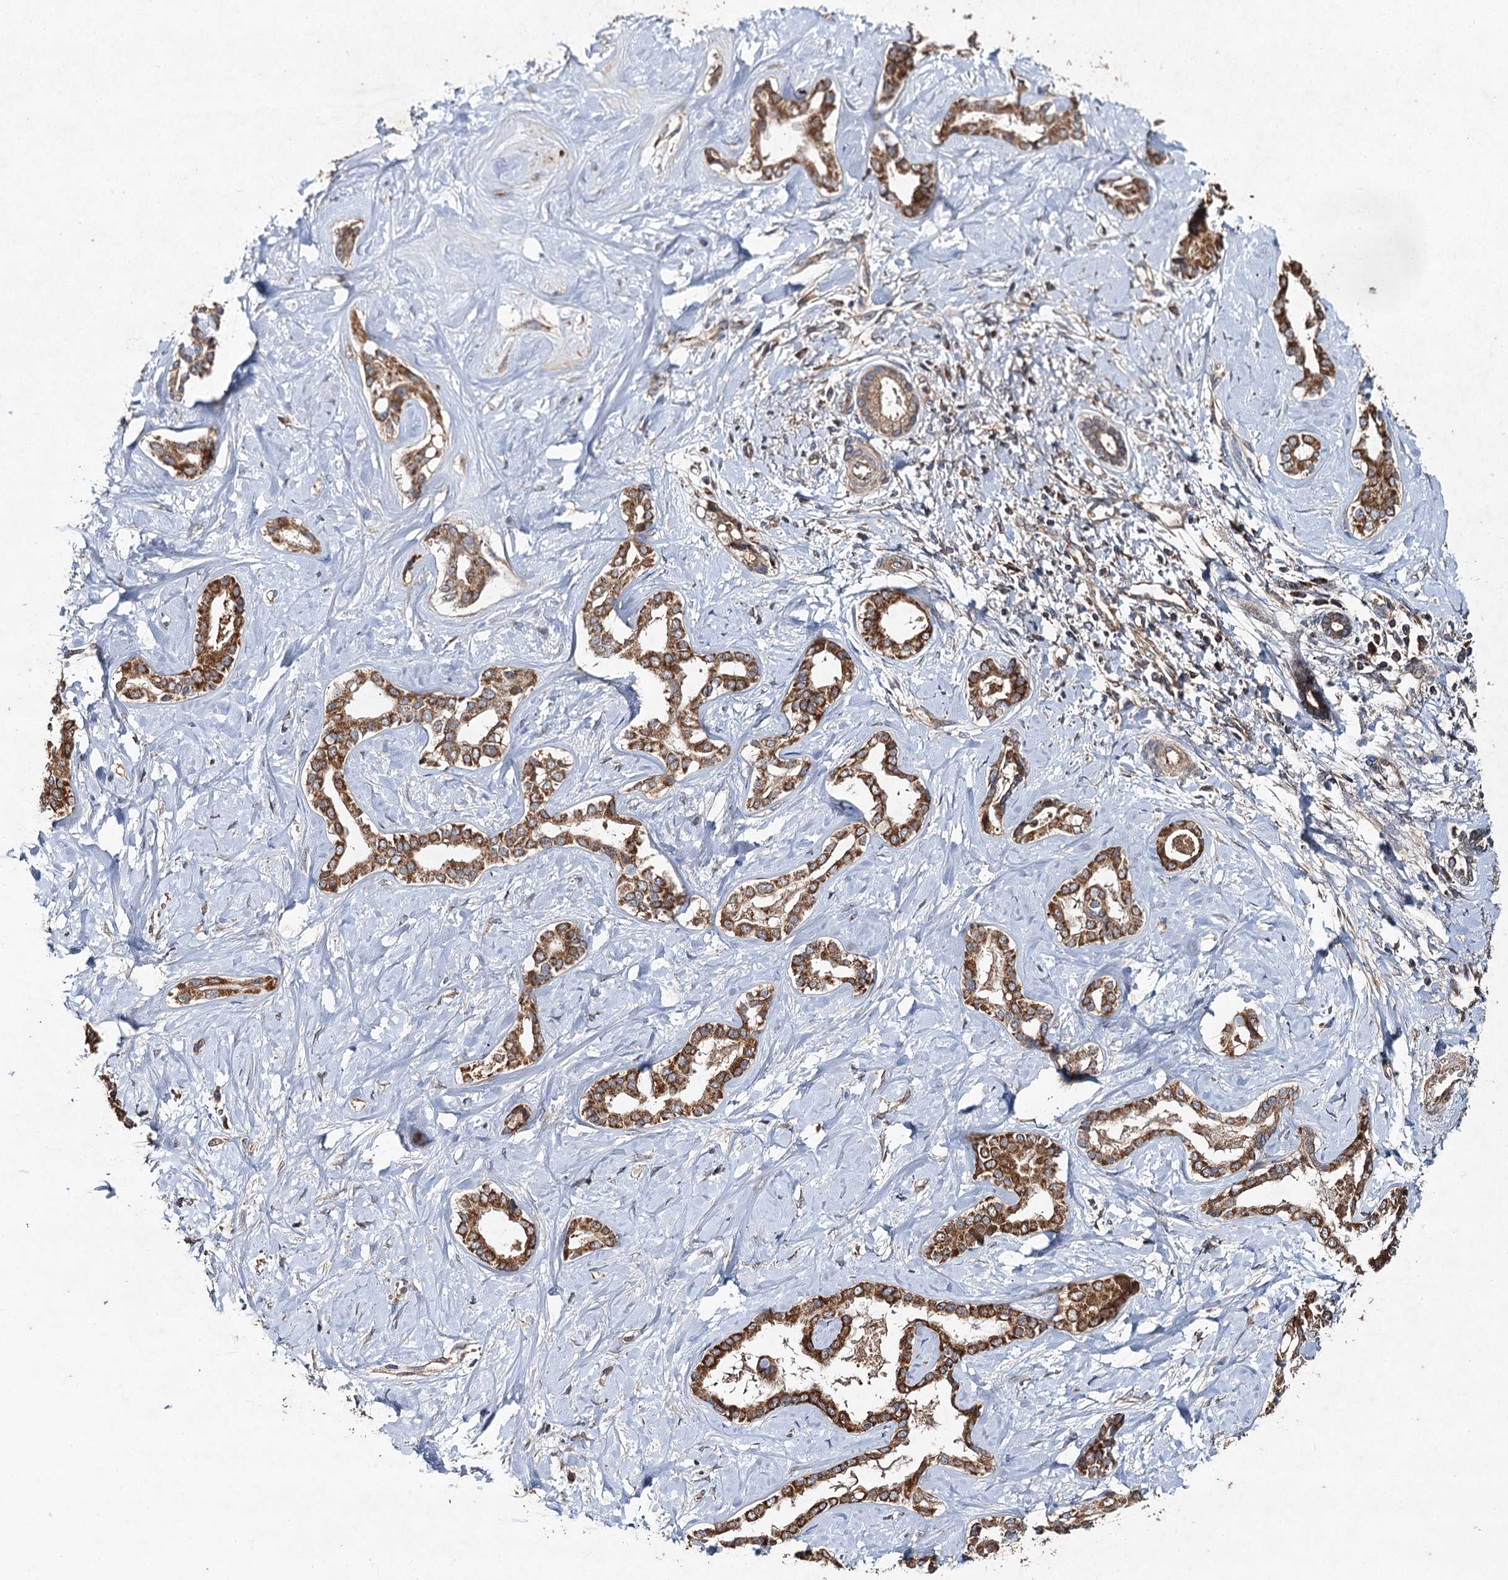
{"staining": {"intensity": "moderate", "quantity": ">75%", "location": "cytoplasmic/membranous"}, "tissue": "liver cancer", "cell_type": "Tumor cells", "image_type": "cancer", "snomed": [{"axis": "morphology", "description": "Cholangiocarcinoma"}, {"axis": "topography", "description": "Liver"}], "caption": "Immunohistochemistry (IHC) (DAB (3,3'-diaminobenzidine)) staining of cholangiocarcinoma (liver) demonstrates moderate cytoplasmic/membranous protein staining in about >75% of tumor cells.", "gene": "NDUFA13", "patient": {"sex": "female", "age": 77}}